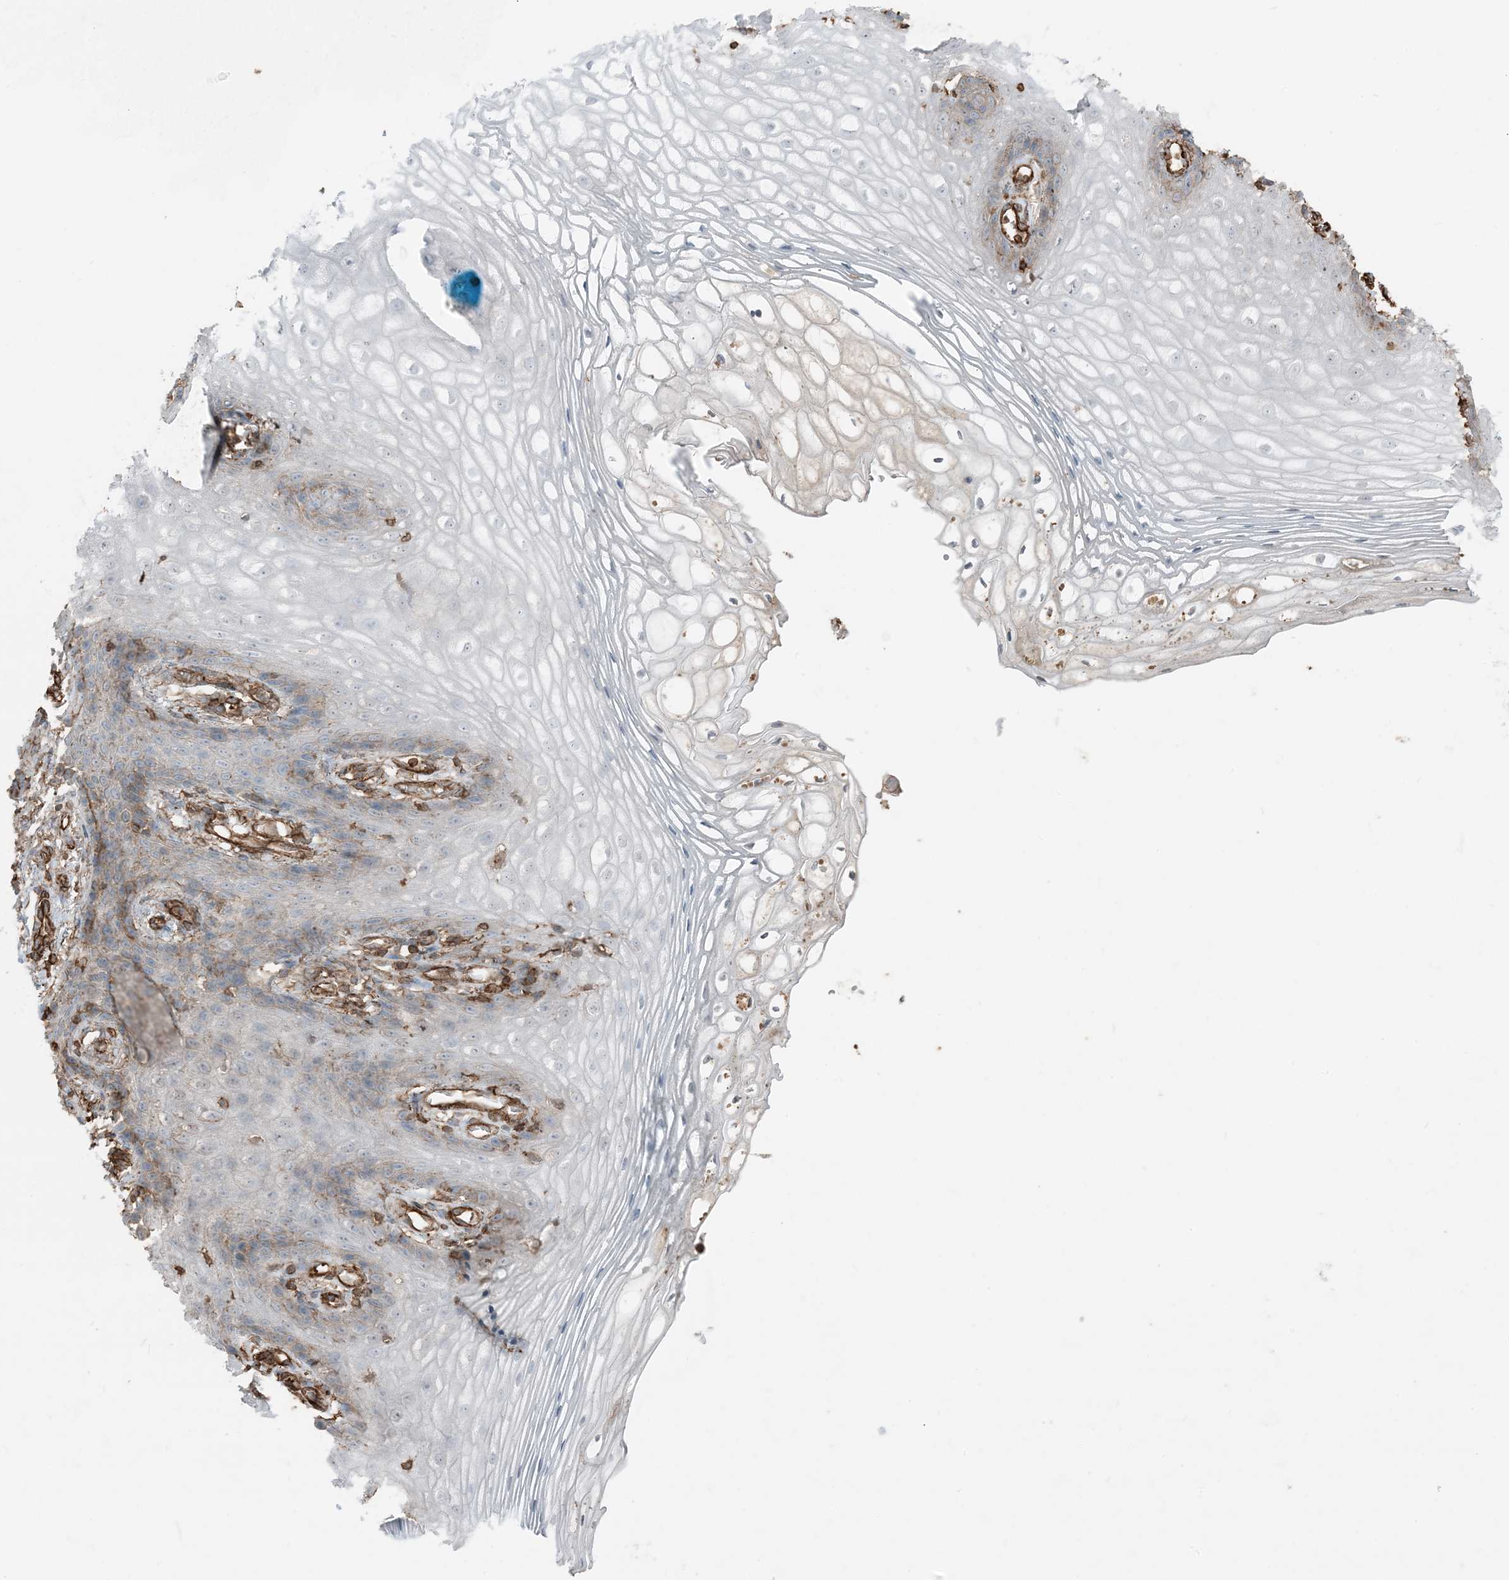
{"staining": {"intensity": "weak", "quantity": "<25%", "location": "cytoplasmic/membranous"}, "tissue": "vagina", "cell_type": "Squamous epithelial cells", "image_type": "normal", "snomed": [{"axis": "morphology", "description": "Normal tissue, NOS"}, {"axis": "topography", "description": "Vagina"}], "caption": "Immunohistochemistry of normal vagina exhibits no staining in squamous epithelial cells. (Immunohistochemistry, brightfield microscopy, high magnification).", "gene": "APOBEC3C", "patient": {"sex": "female", "age": 60}}